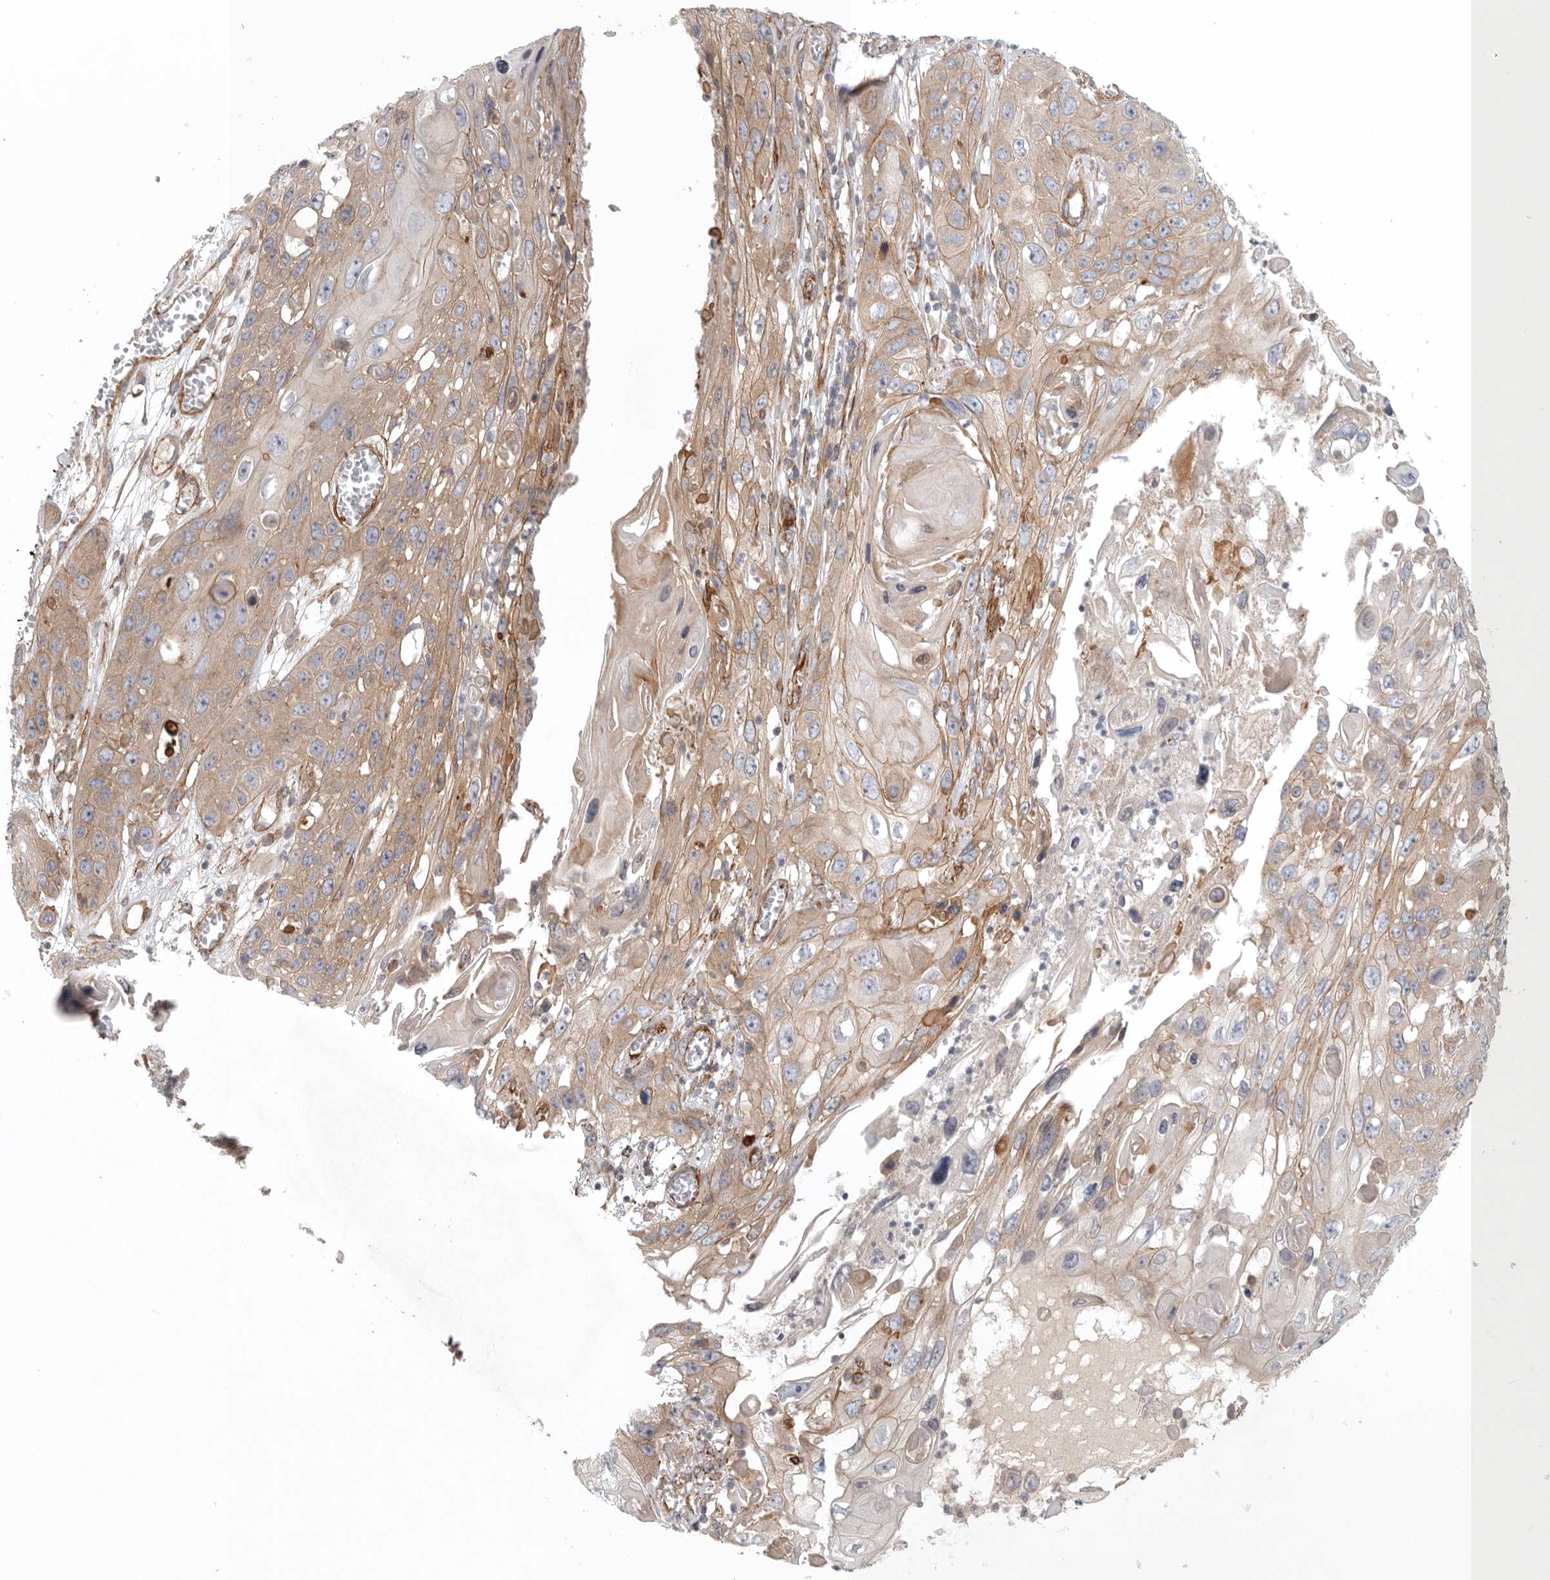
{"staining": {"intensity": "moderate", "quantity": ">75%", "location": "cytoplasmic/membranous"}, "tissue": "skin cancer", "cell_type": "Tumor cells", "image_type": "cancer", "snomed": [{"axis": "morphology", "description": "Squamous cell carcinoma, NOS"}, {"axis": "topography", "description": "Skin"}], "caption": "Skin squamous cell carcinoma stained for a protein reveals moderate cytoplasmic/membranous positivity in tumor cells.", "gene": "LONRF1", "patient": {"sex": "male", "age": 55}}